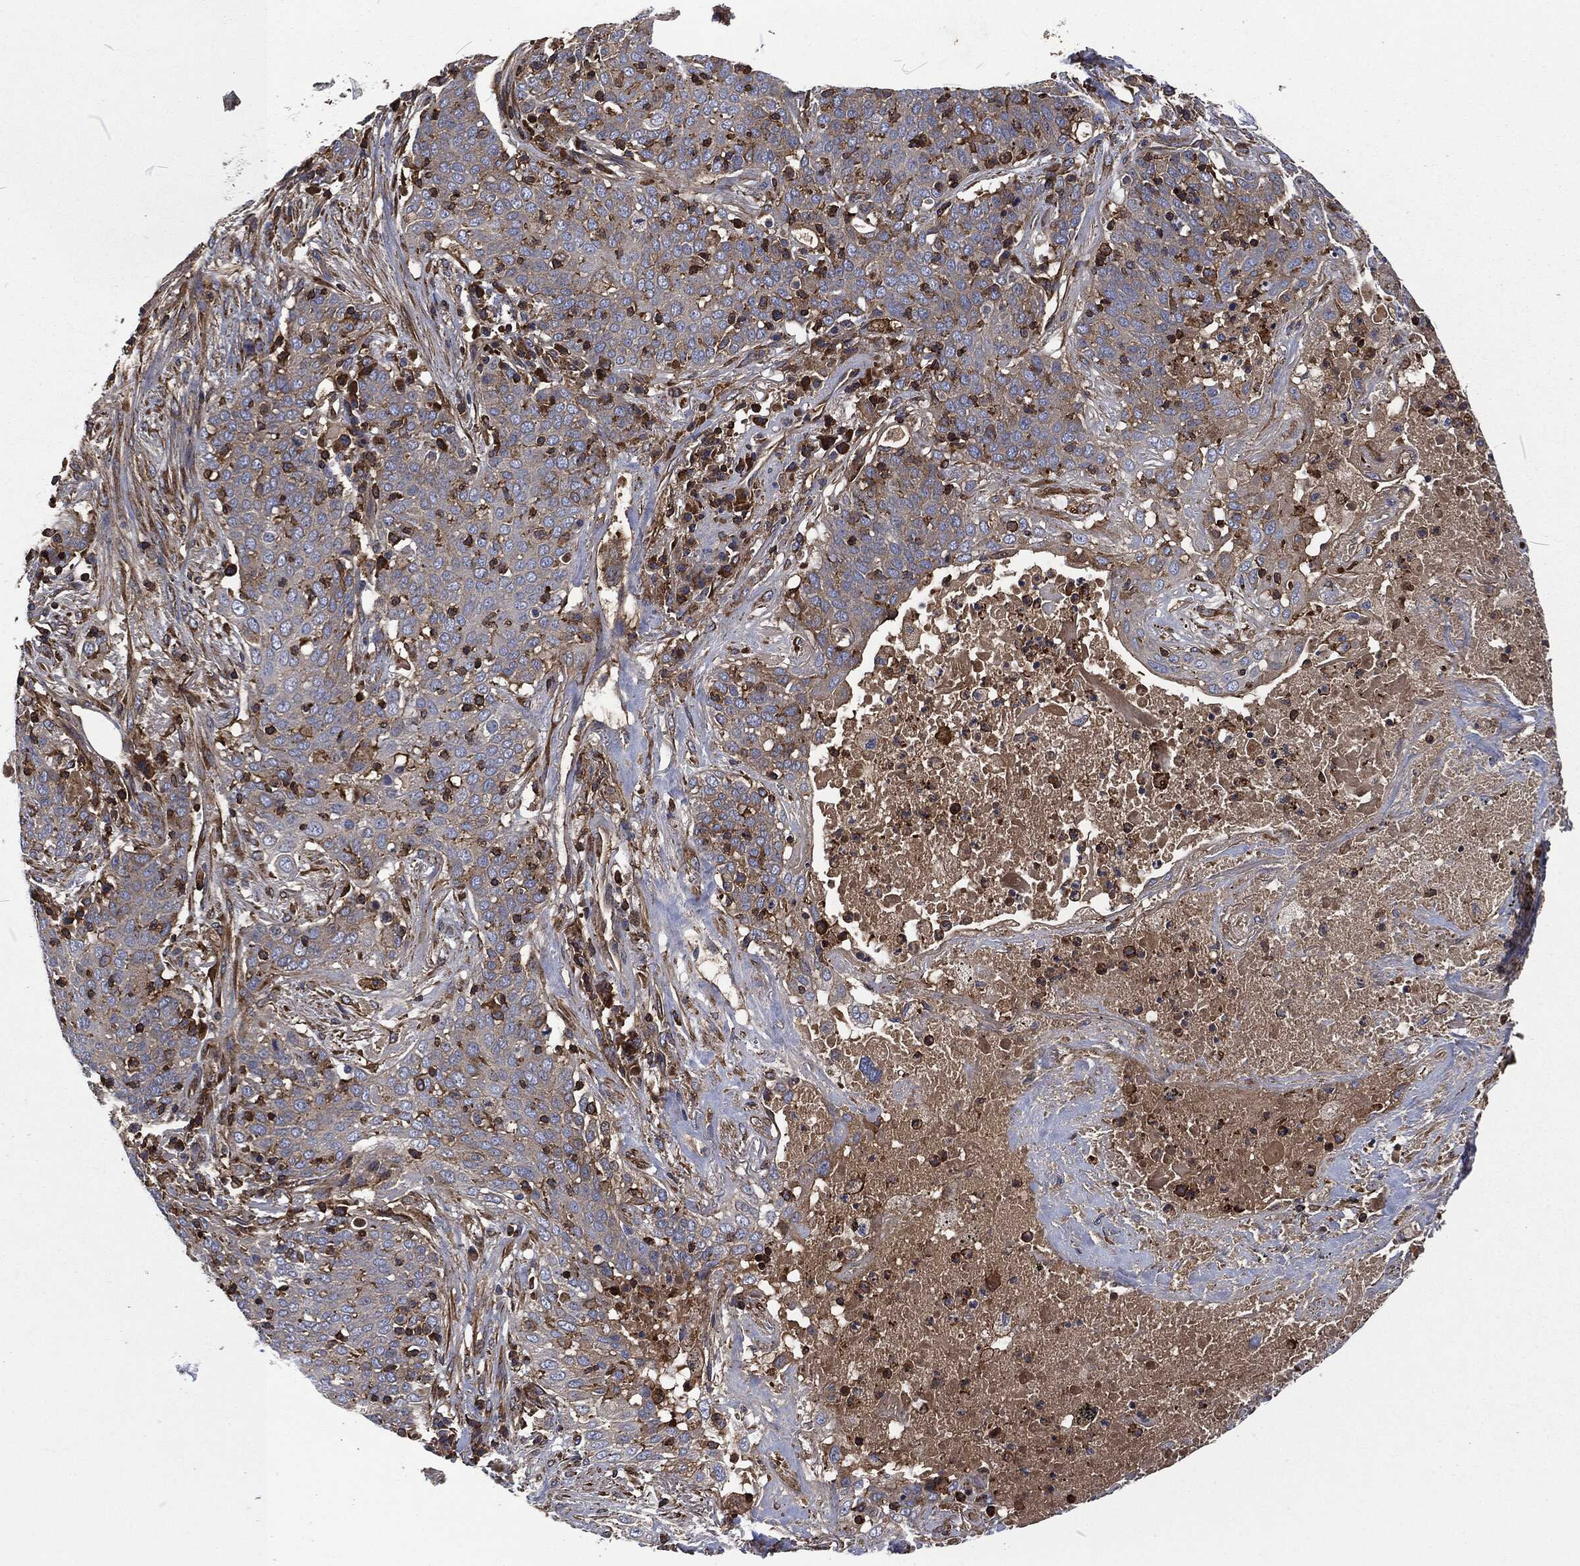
{"staining": {"intensity": "negative", "quantity": "none", "location": "none"}, "tissue": "lung cancer", "cell_type": "Tumor cells", "image_type": "cancer", "snomed": [{"axis": "morphology", "description": "Squamous cell carcinoma, NOS"}, {"axis": "topography", "description": "Lung"}], "caption": "Immunohistochemical staining of squamous cell carcinoma (lung) displays no significant expression in tumor cells. (DAB immunohistochemistry with hematoxylin counter stain).", "gene": "LGALS9", "patient": {"sex": "male", "age": 82}}